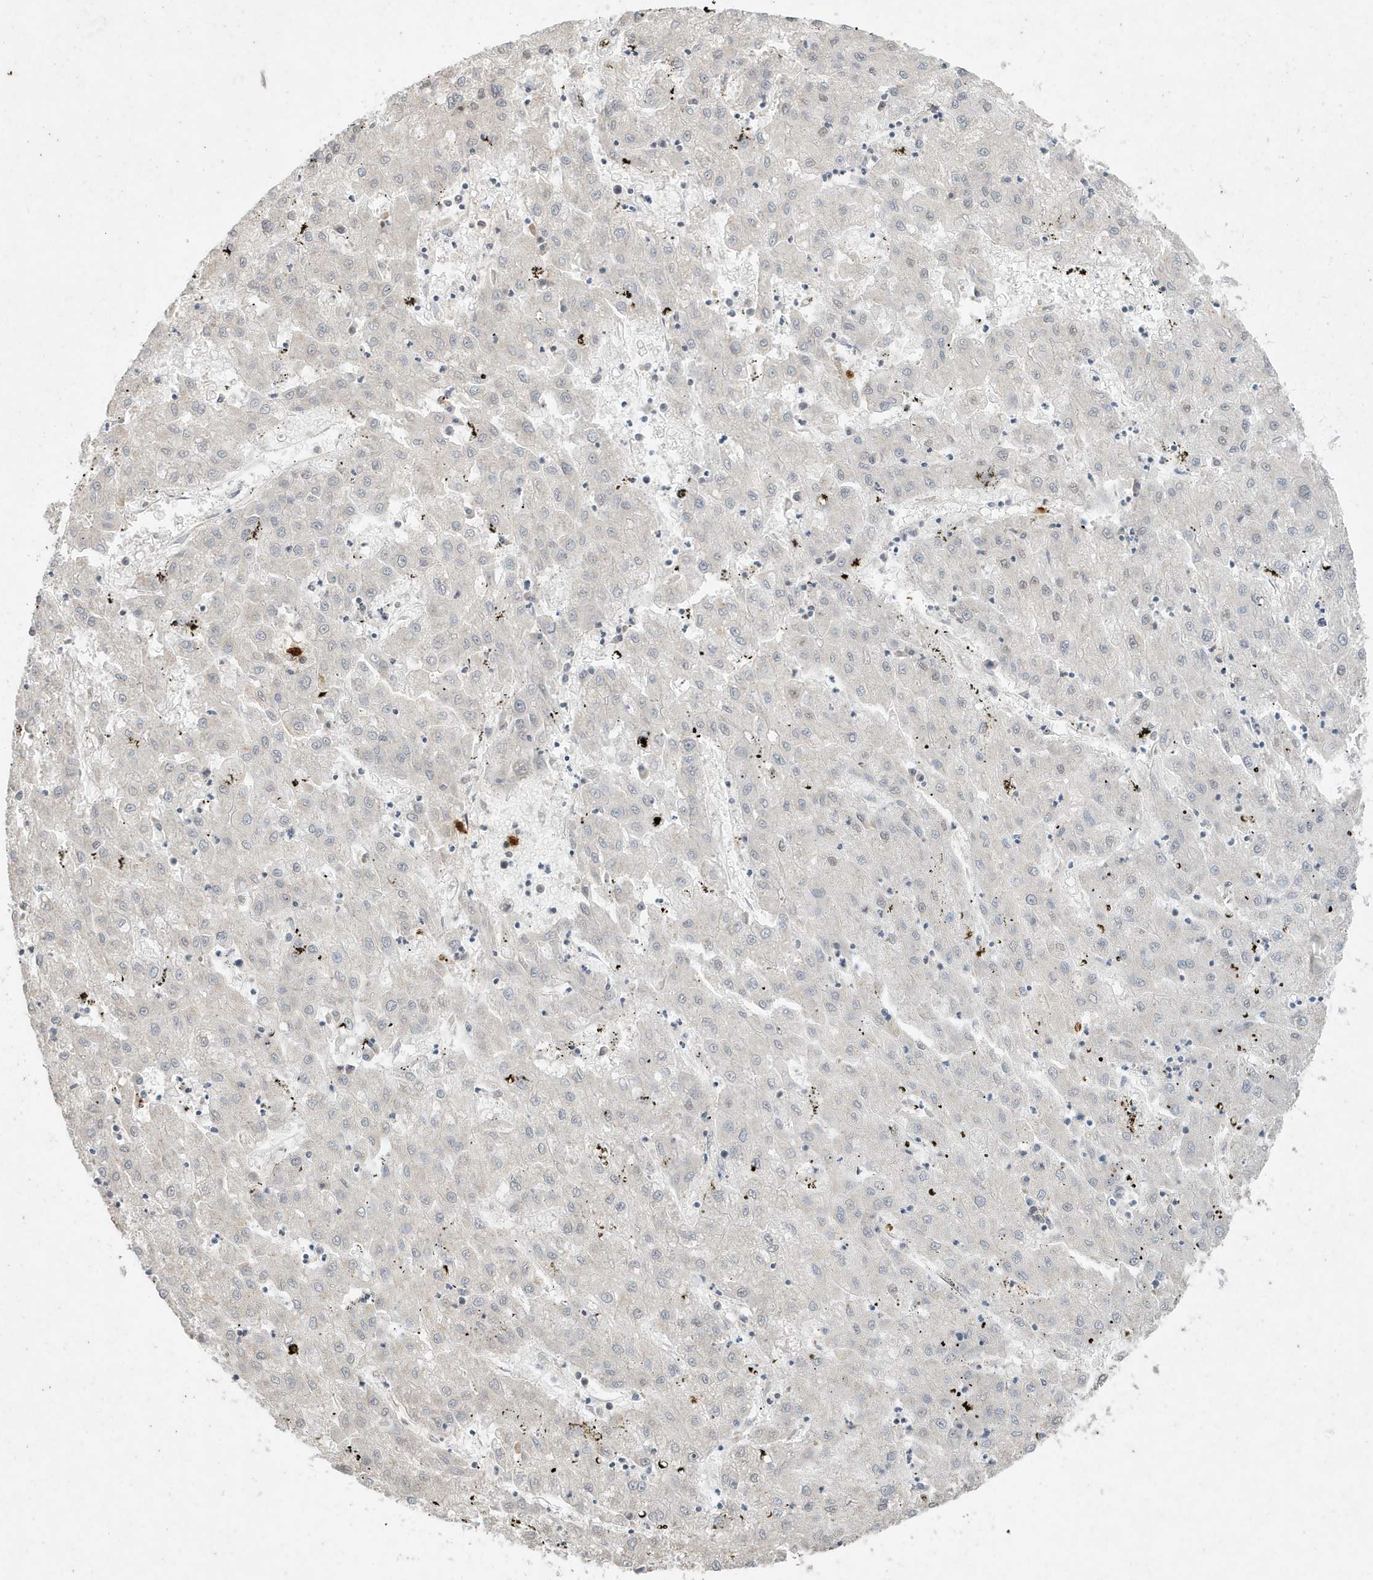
{"staining": {"intensity": "negative", "quantity": "none", "location": "none"}, "tissue": "liver cancer", "cell_type": "Tumor cells", "image_type": "cancer", "snomed": [{"axis": "morphology", "description": "Carcinoma, Hepatocellular, NOS"}, {"axis": "topography", "description": "Liver"}], "caption": "IHC image of neoplastic tissue: human liver hepatocellular carcinoma stained with DAB demonstrates no significant protein expression in tumor cells. Nuclei are stained in blue.", "gene": "DEFA1", "patient": {"sex": "male", "age": 72}}